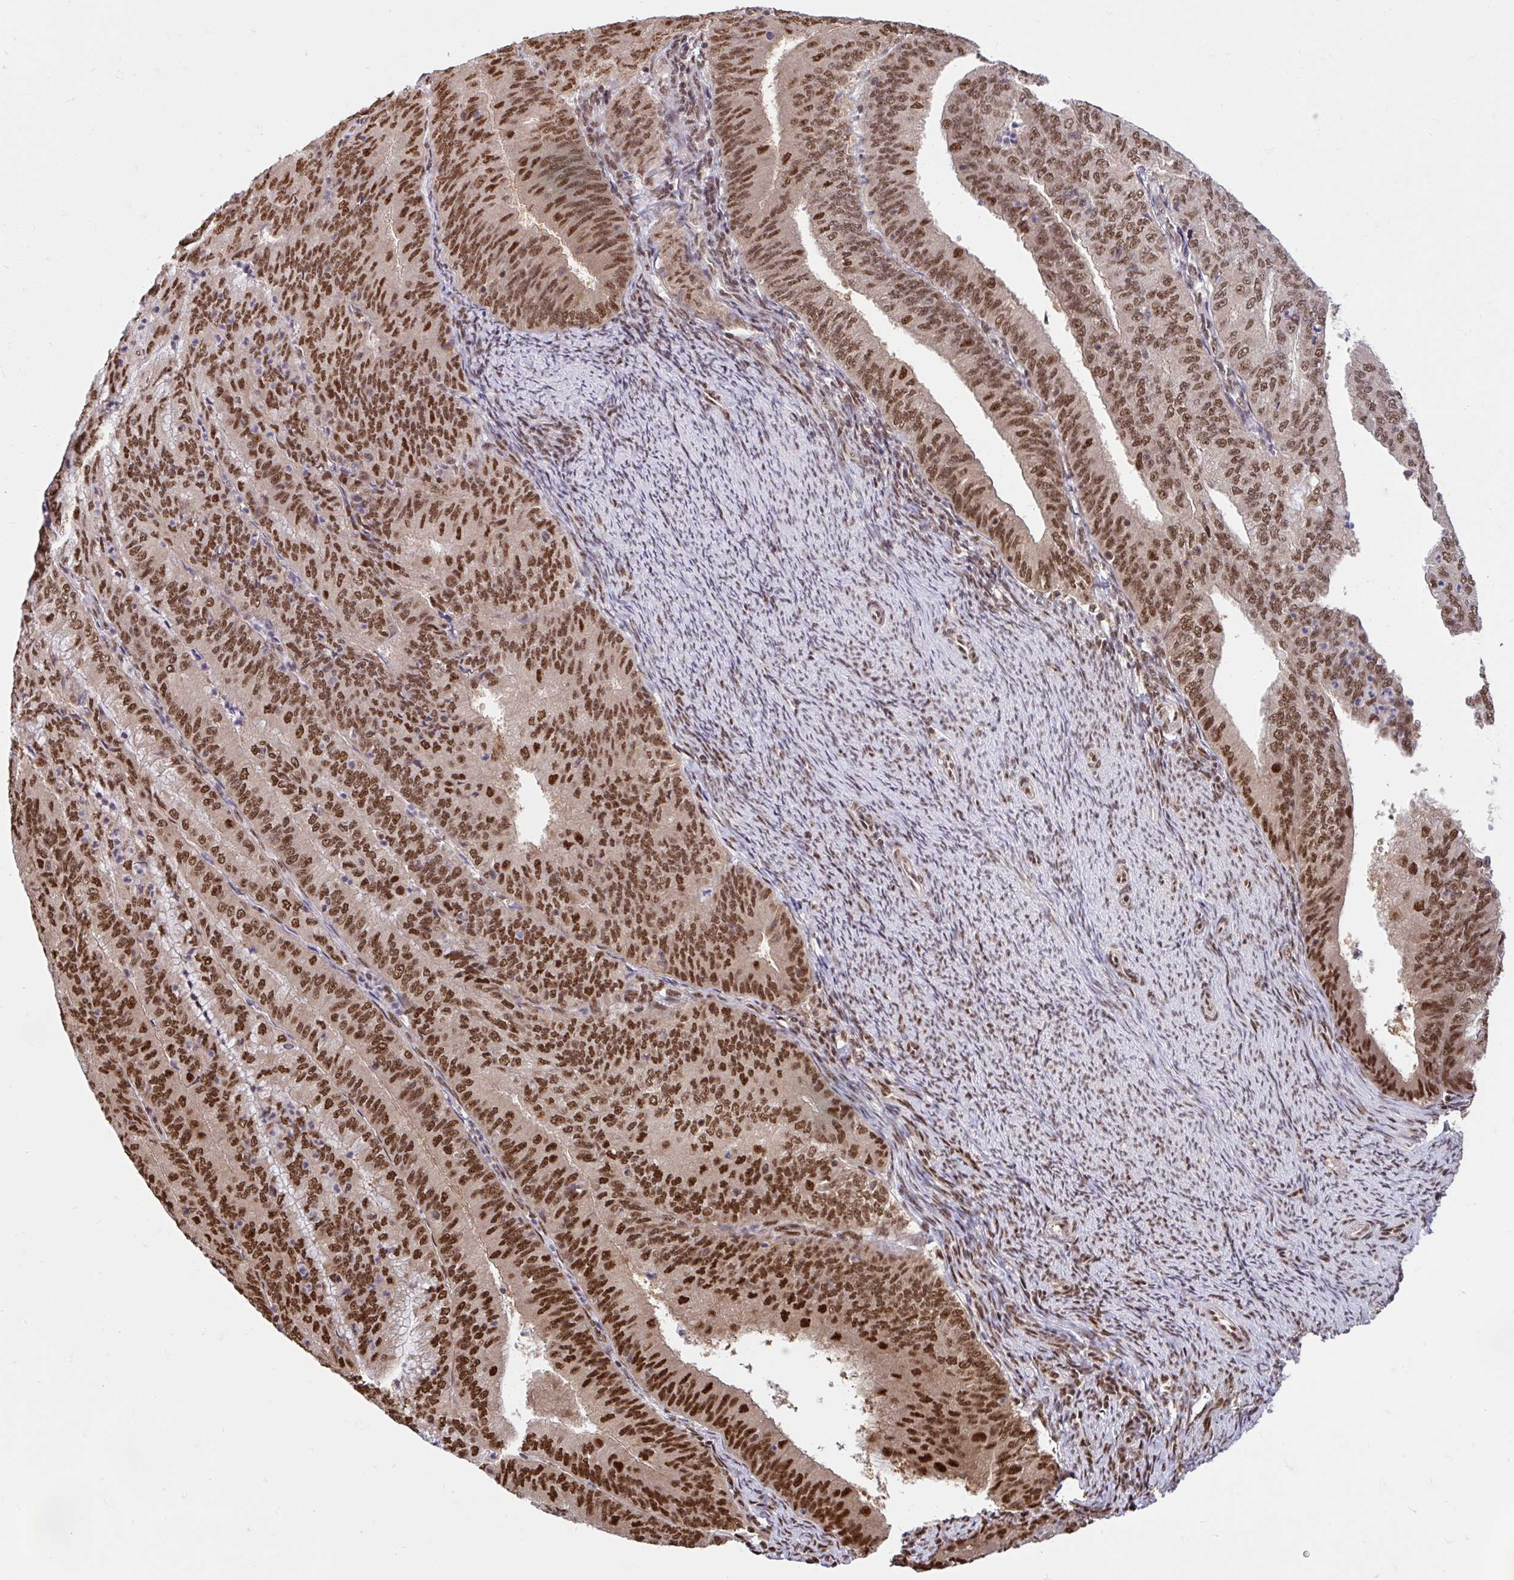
{"staining": {"intensity": "moderate", "quantity": ">75%", "location": "nuclear"}, "tissue": "endometrial cancer", "cell_type": "Tumor cells", "image_type": "cancer", "snomed": [{"axis": "morphology", "description": "Adenocarcinoma, NOS"}, {"axis": "topography", "description": "Endometrium"}], "caption": "Moderate nuclear positivity is appreciated in approximately >75% of tumor cells in endometrial adenocarcinoma. Using DAB (3,3'-diaminobenzidine) (brown) and hematoxylin (blue) stains, captured at high magnification using brightfield microscopy.", "gene": "ABCA9", "patient": {"sex": "female", "age": 57}}